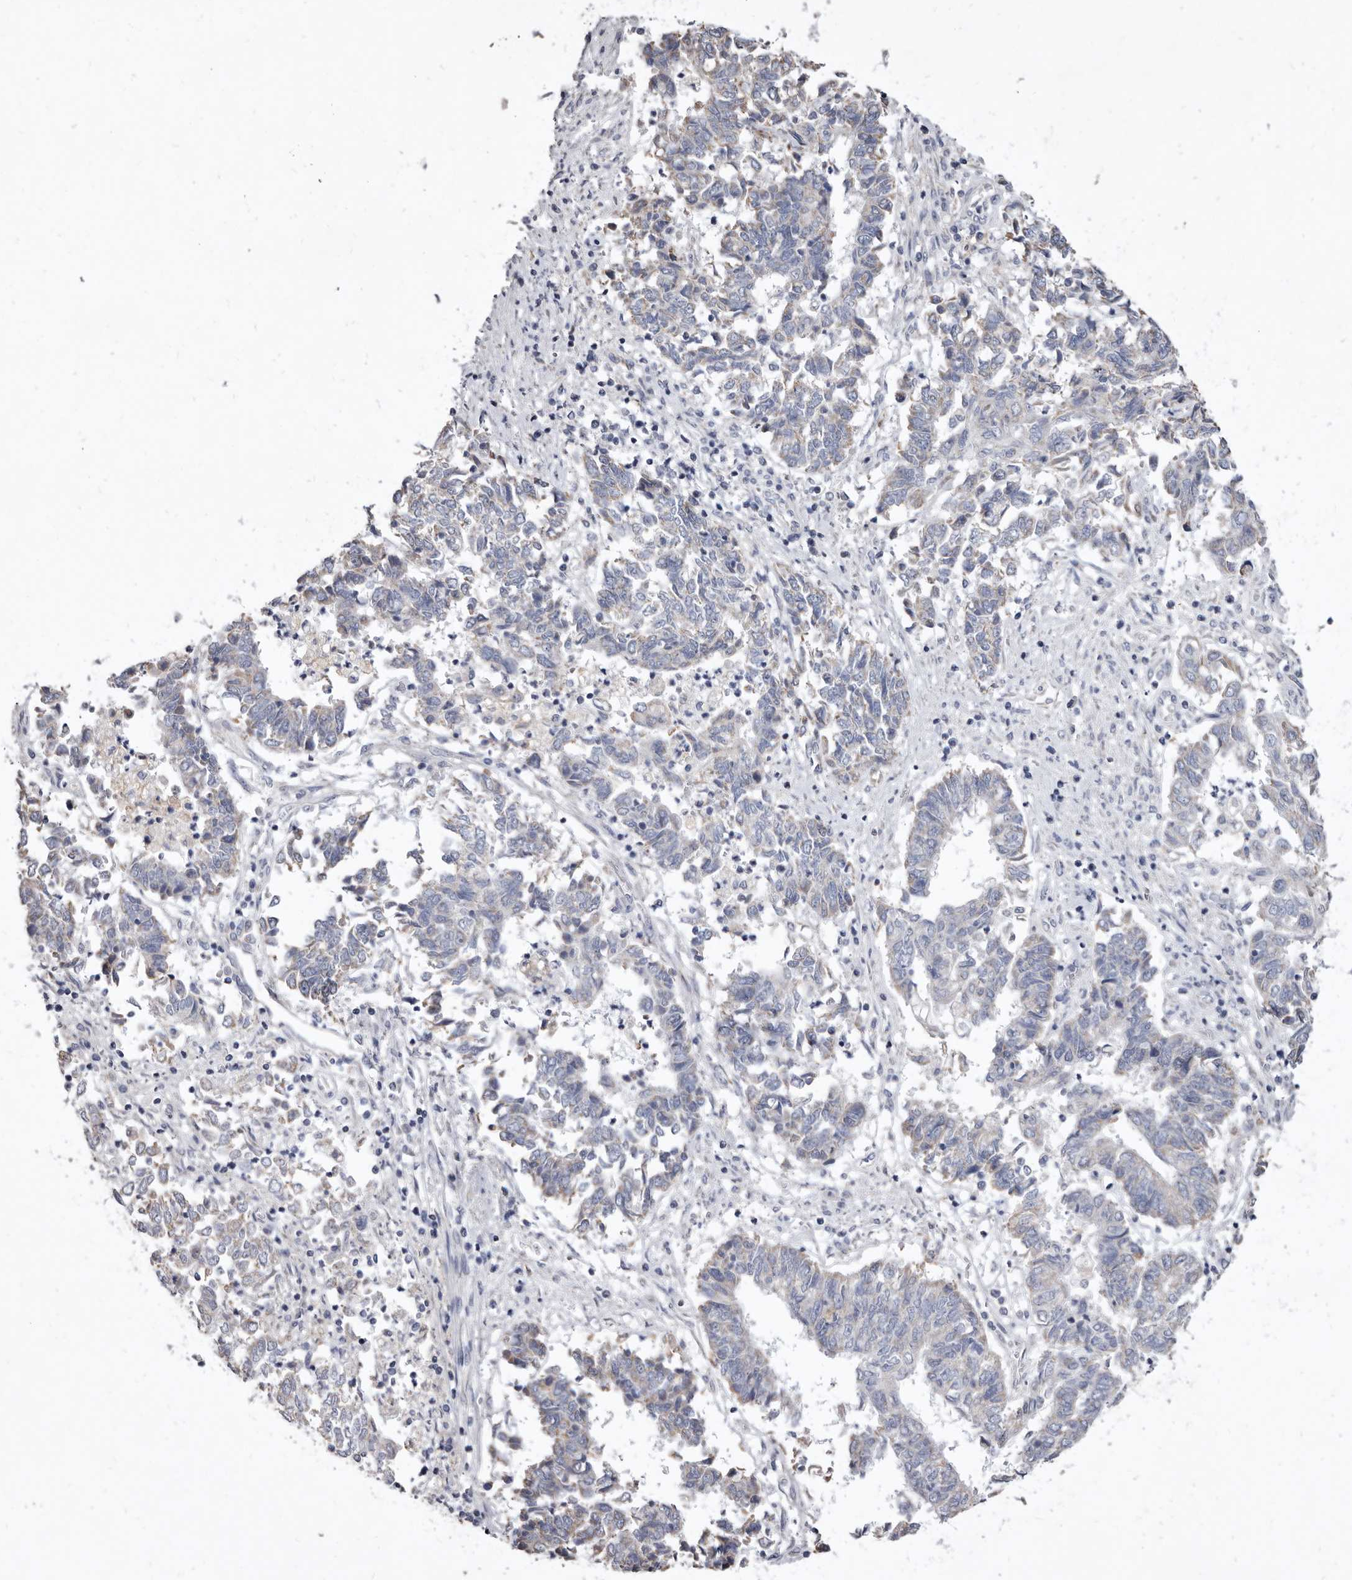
{"staining": {"intensity": "weak", "quantity": "<25%", "location": "cytoplasmic/membranous"}, "tissue": "endometrial cancer", "cell_type": "Tumor cells", "image_type": "cancer", "snomed": [{"axis": "morphology", "description": "Adenocarcinoma, NOS"}, {"axis": "topography", "description": "Endometrium"}], "caption": "Immunohistochemical staining of human endometrial adenocarcinoma exhibits no significant staining in tumor cells.", "gene": "CYP2E1", "patient": {"sex": "female", "age": 80}}